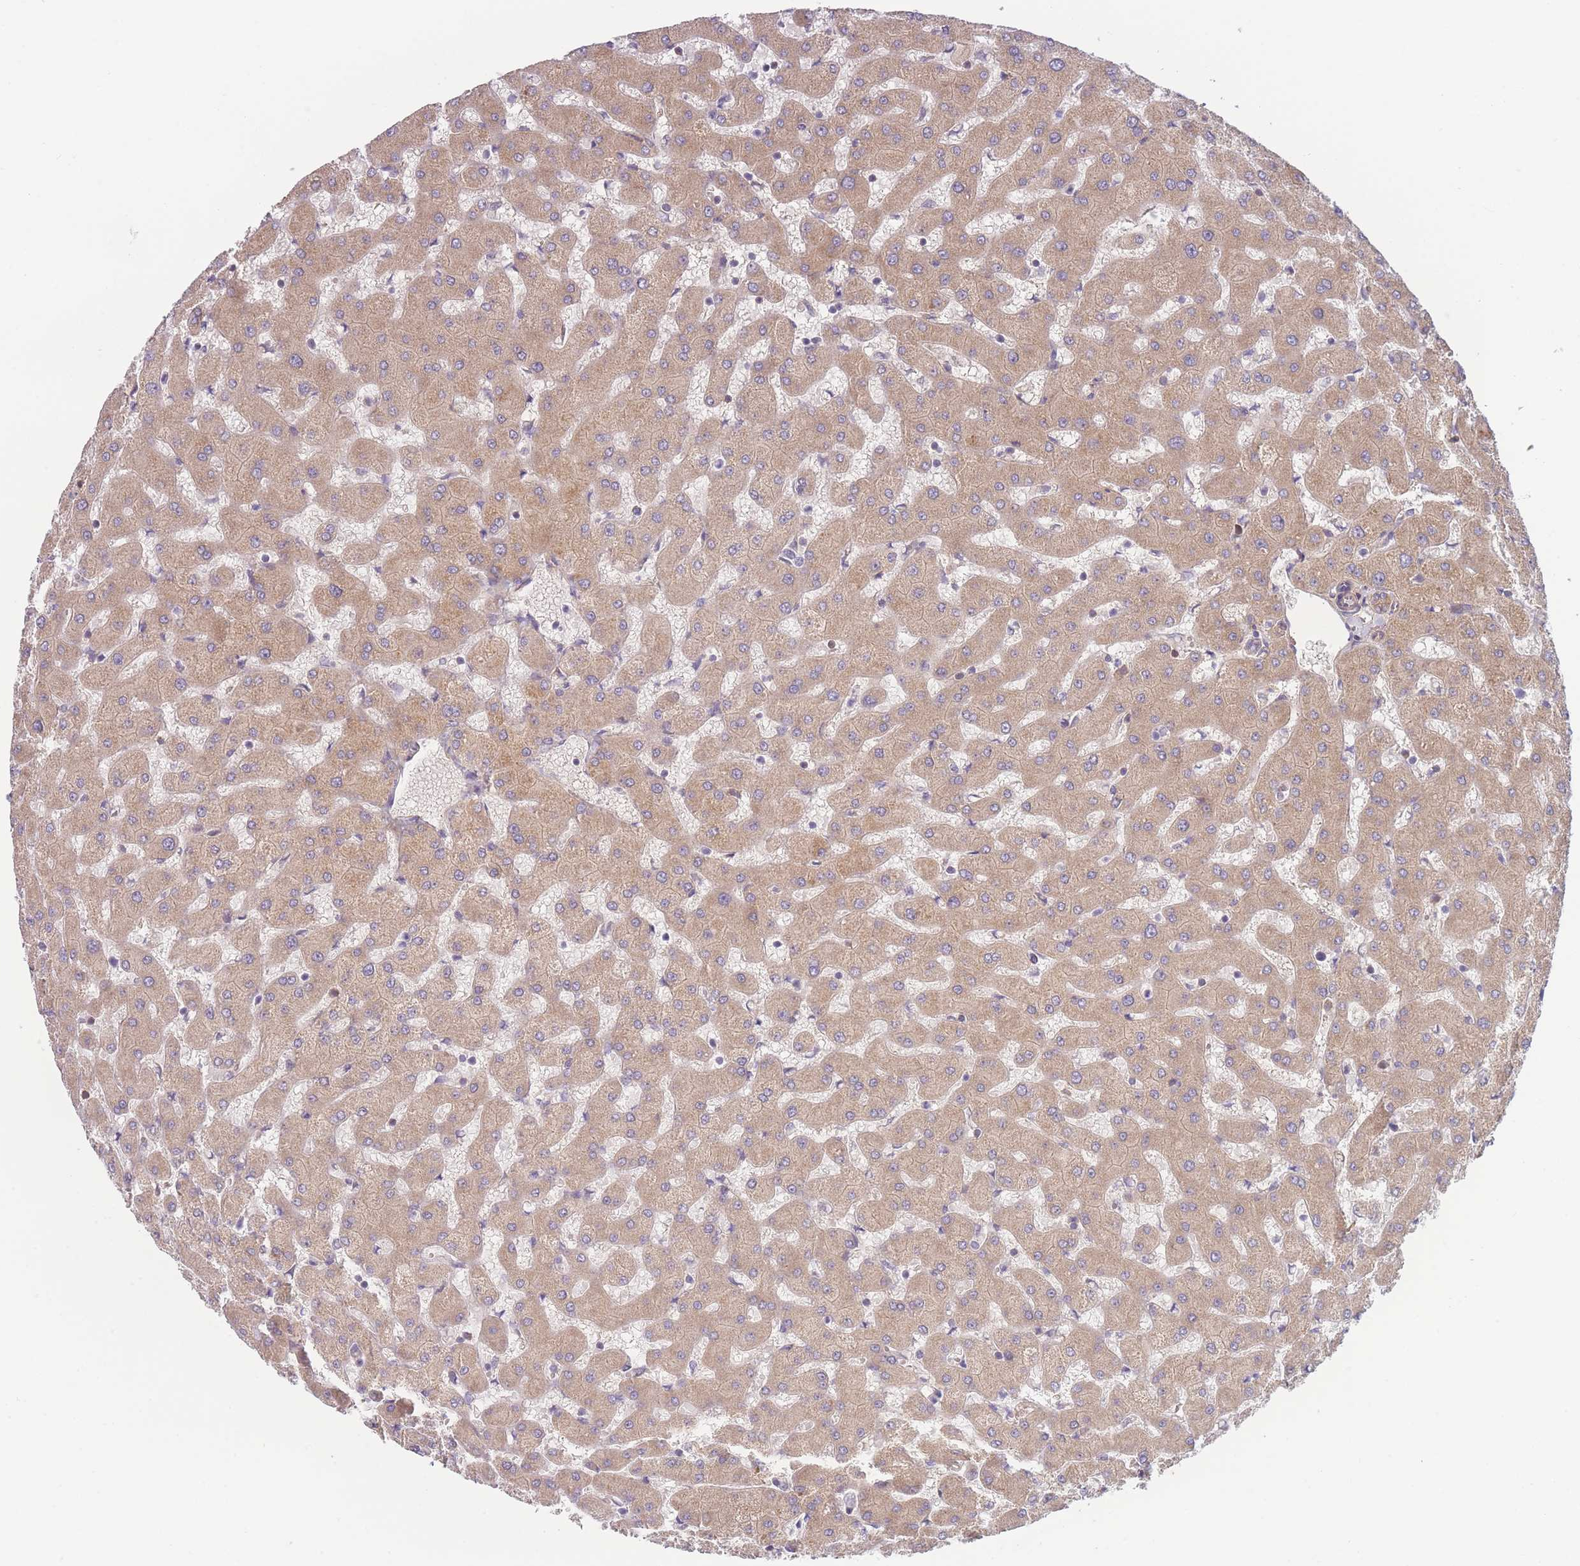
{"staining": {"intensity": "moderate", "quantity": ">75%", "location": "cytoplasmic/membranous"}, "tissue": "liver", "cell_type": "Cholangiocytes", "image_type": "normal", "snomed": [{"axis": "morphology", "description": "Normal tissue, NOS"}, {"axis": "topography", "description": "Liver"}], "caption": "Liver was stained to show a protein in brown. There is medium levels of moderate cytoplasmic/membranous staining in approximately >75% of cholangiocytes.", "gene": "WDR93", "patient": {"sex": "female", "age": 63}}